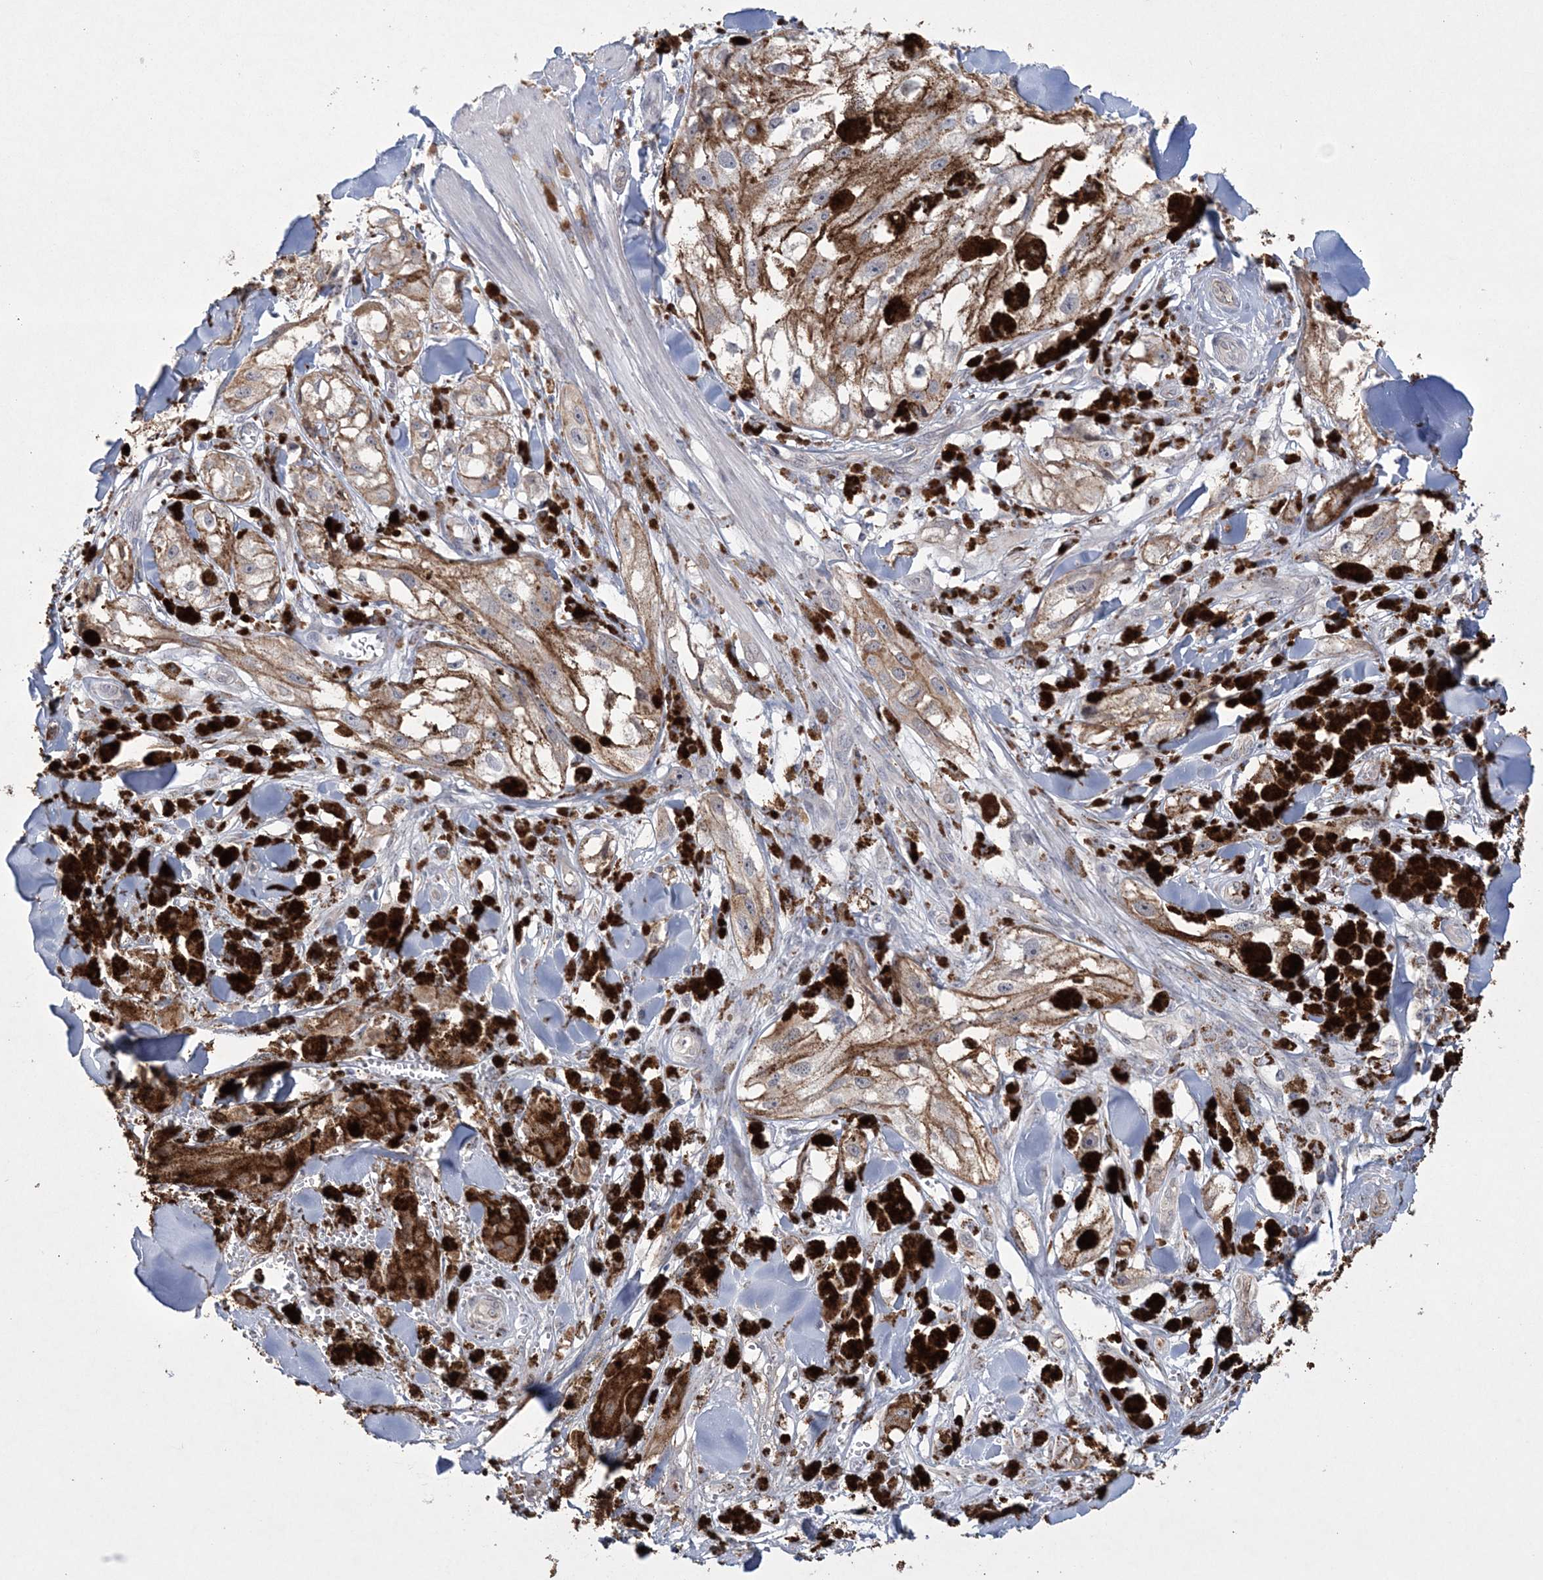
{"staining": {"intensity": "negative", "quantity": "none", "location": "none"}, "tissue": "melanoma", "cell_type": "Tumor cells", "image_type": "cancer", "snomed": [{"axis": "morphology", "description": "Malignant melanoma, NOS"}, {"axis": "topography", "description": "Skin"}], "caption": "Immunohistochemistry (IHC) histopathology image of neoplastic tissue: malignant melanoma stained with DAB reveals no significant protein expression in tumor cells. (Brightfield microscopy of DAB (3,3'-diaminobenzidine) immunohistochemistry (IHC) at high magnification).", "gene": "DPCD", "patient": {"sex": "male", "age": 88}}